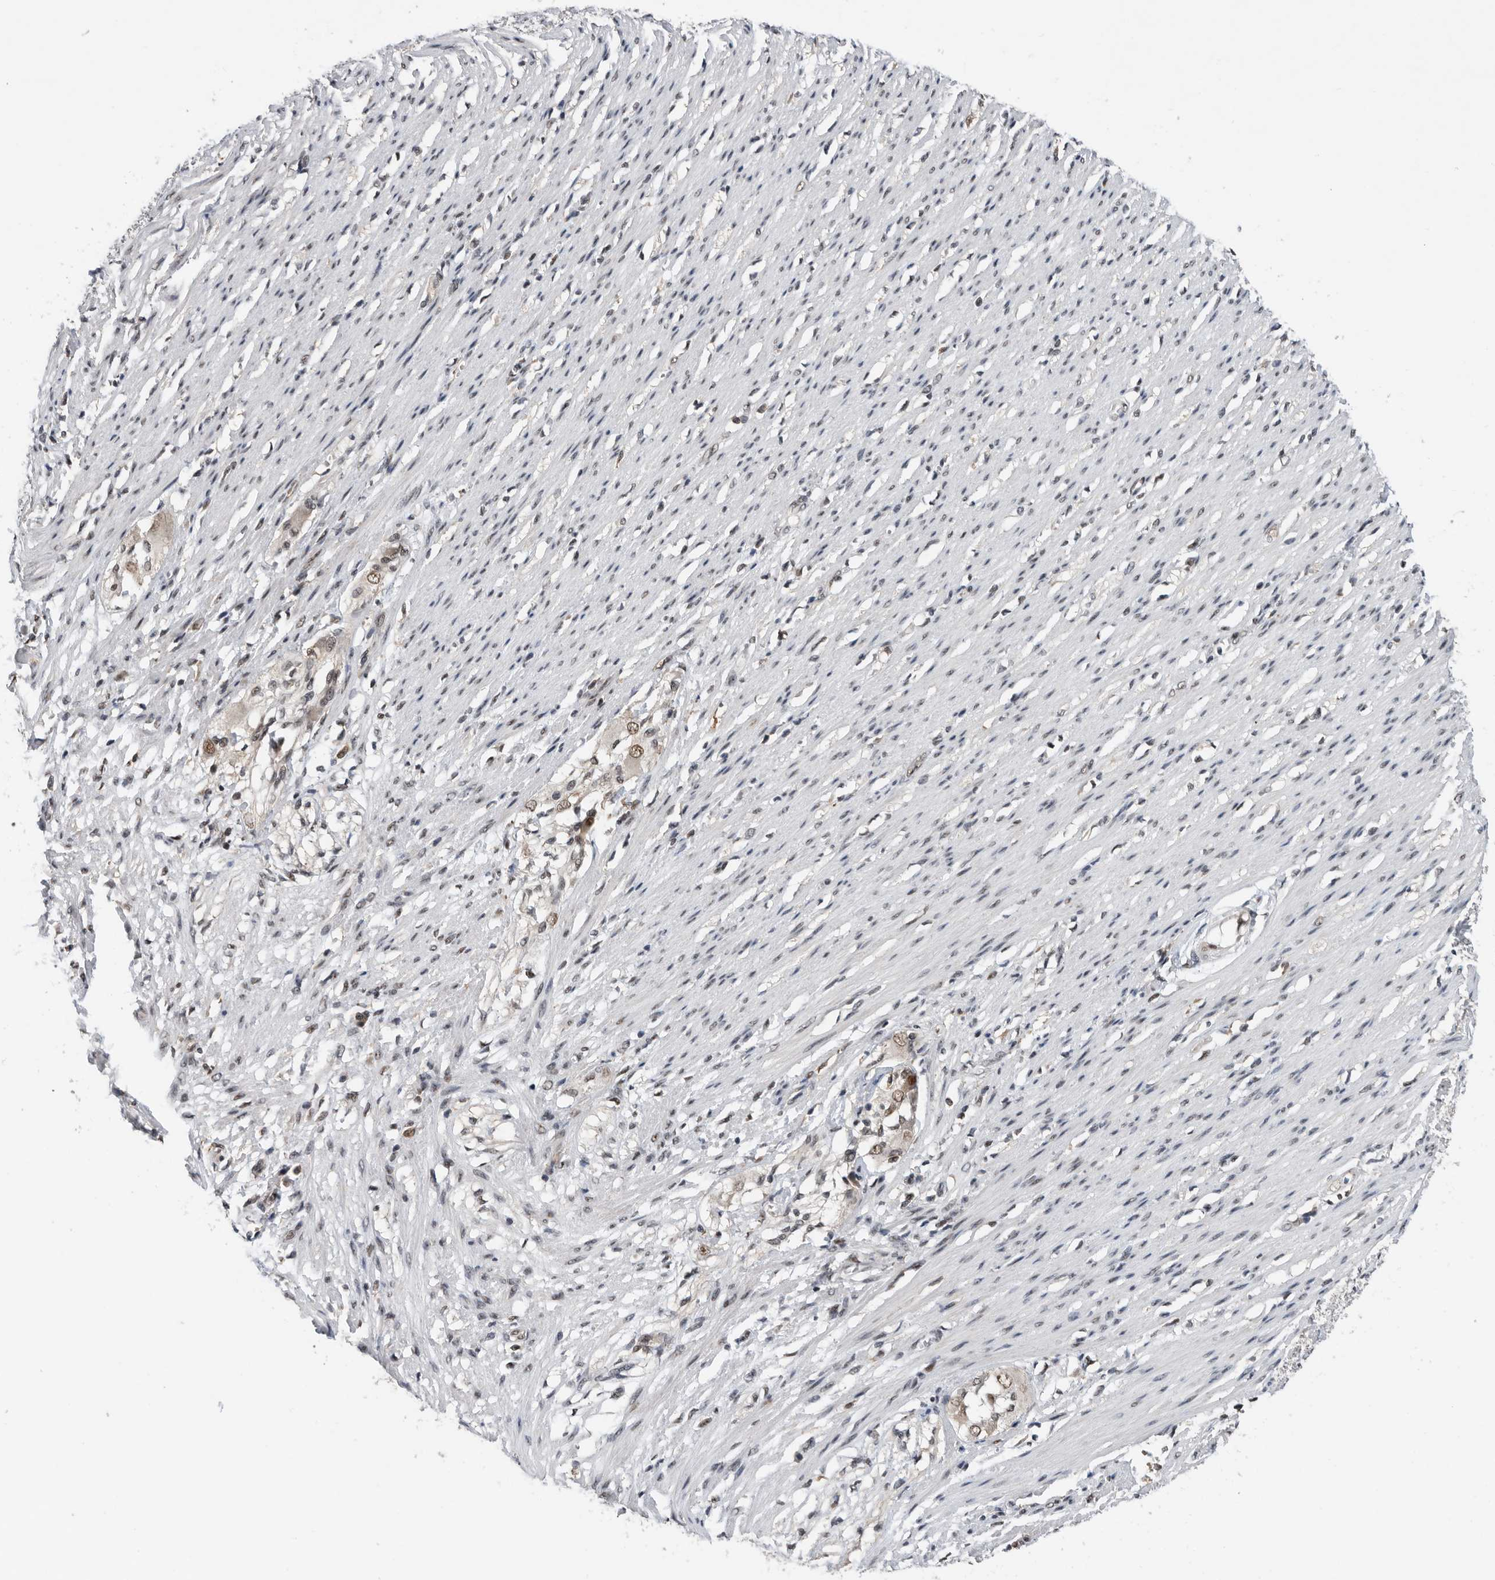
{"staining": {"intensity": "moderate", "quantity": "25%-75%", "location": "nuclear"}, "tissue": "smooth muscle", "cell_type": "Smooth muscle cells", "image_type": "normal", "snomed": [{"axis": "morphology", "description": "Normal tissue, NOS"}, {"axis": "morphology", "description": "Adenocarcinoma, NOS"}, {"axis": "topography", "description": "Colon"}, {"axis": "topography", "description": "Peripheral nerve tissue"}], "caption": "Protein expression by IHC exhibits moderate nuclear staining in approximately 25%-75% of smooth muscle cells in normal smooth muscle. The staining was performed using DAB to visualize the protein expression in brown, while the nuclei were stained in blue with hematoxylin (Magnification: 20x).", "gene": "ZNF260", "patient": {"sex": "male", "age": 14}}